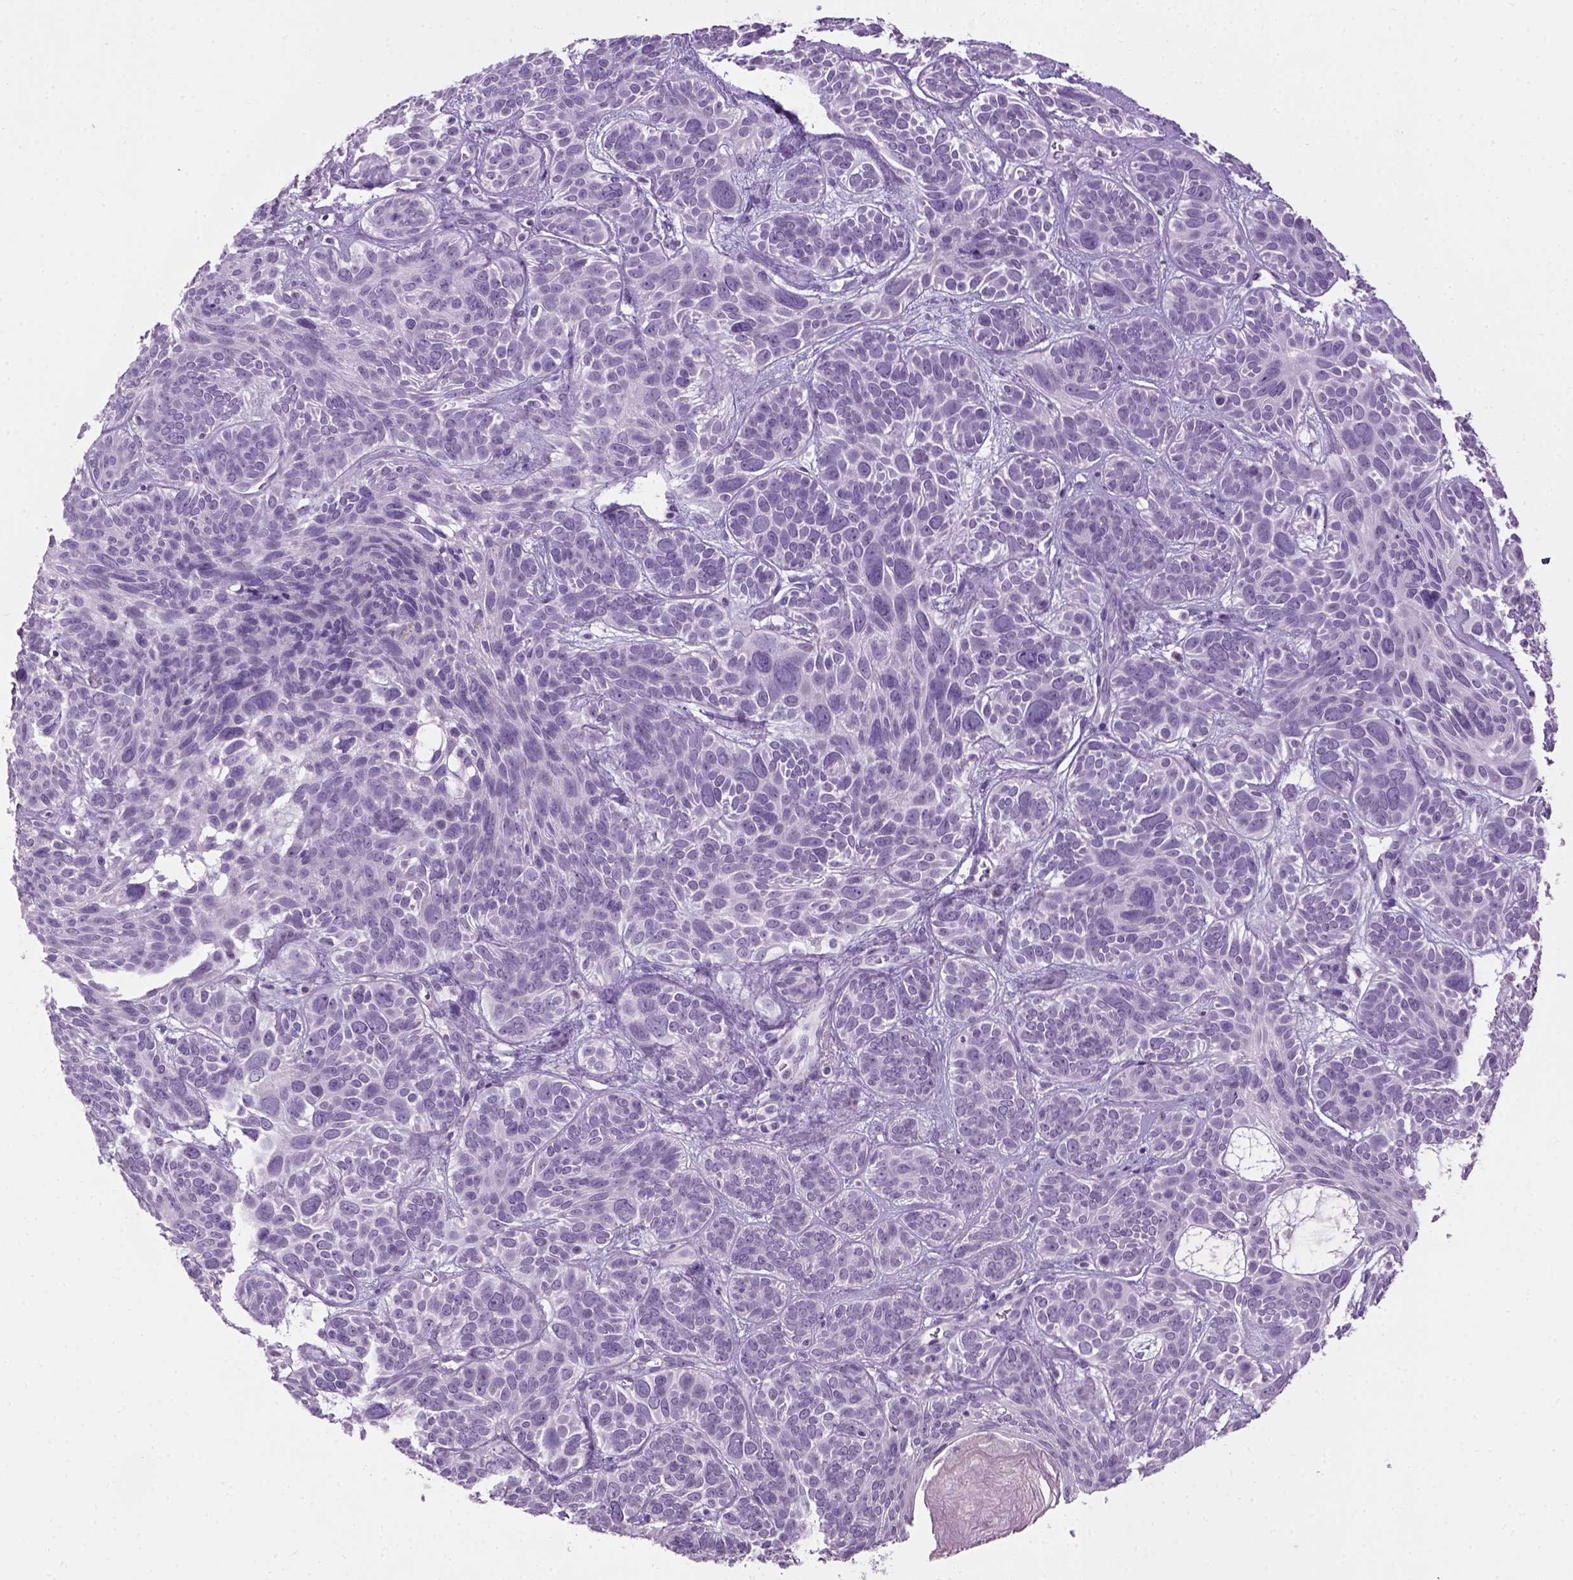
{"staining": {"intensity": "negative", "quantity": "none", "location": "none"}, "tissue": "skin cancer", "cell_type": "Tumor cells", "image_type": "cancer", "snomed": [{"axis": "morphology", "description": "Basal cell carcinoma"}, {"axis": "topography", "description": "Skin"}, {"axis": "topography", "description": "Skin of face"}], "caption": "A micrograph of skin cancer (basal cell carcinoma) stained for a protein displays no brown staining in tumor cells.", "gene": "GABRB2", "patient": {"sex": "male", "age": 73}}